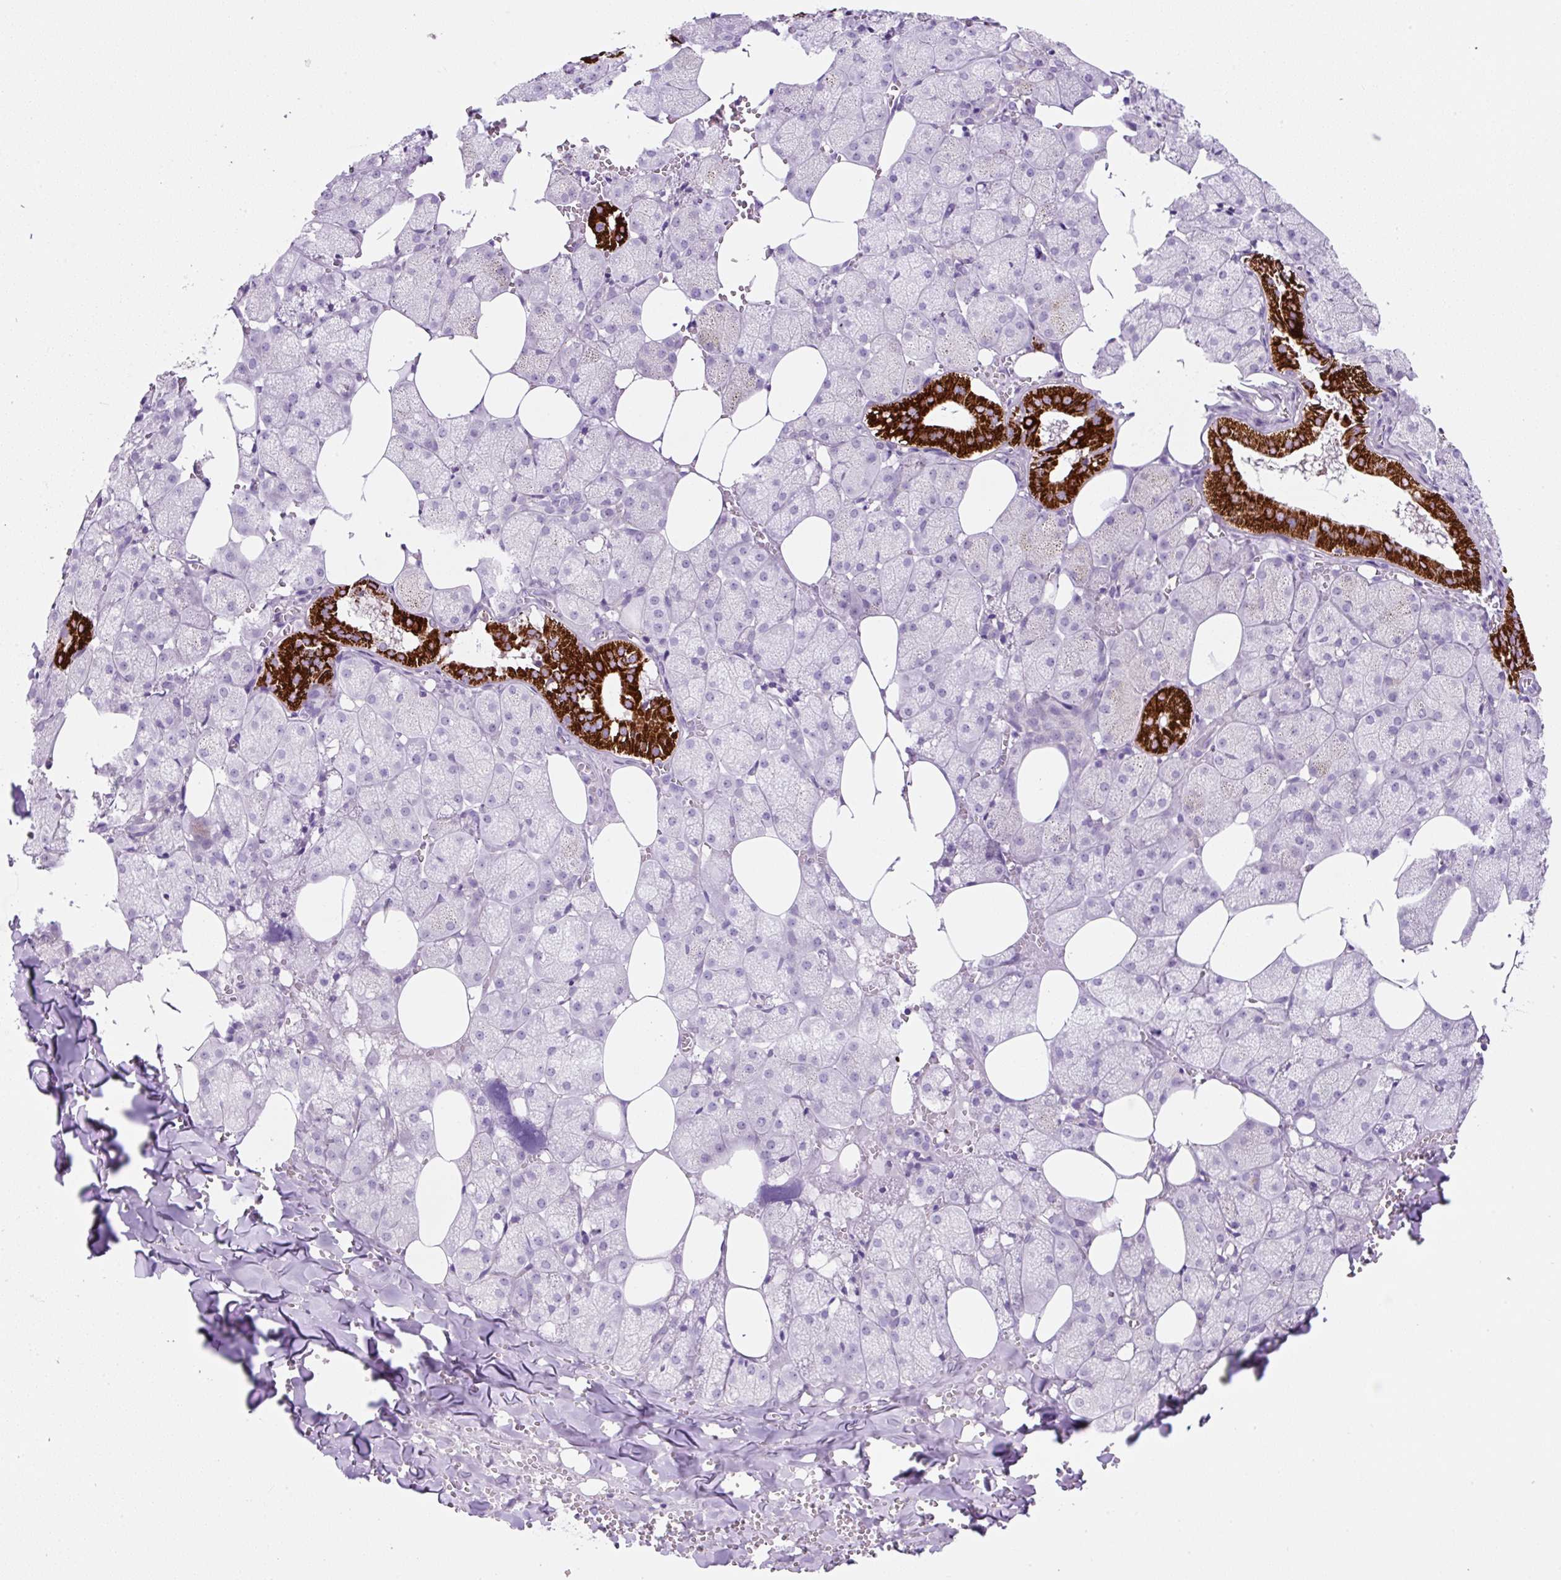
{"staining": {"intensity": "strong", "quantity": "<25%", "location": "cytoplasmic/membranous"}, "tissue": "salivary gland", "cell_type": "Glandular cells", "image_type": "normal", "snomed": [{"axis": "morphology", "description": "Normal tissue, NOS"}, {"axis": "topography", "description": "Salivary gland"}, {"axis": "topography", "description": "Peripheral nerve tissue"}], "caption": "Glandular cells display medium levels of strong cytoplasmic/membranous positivity in about <25% of cells in benign human salivary gland. (Stains: DAB in brown, nuclei in blue, Microscopy: brightfield microscopy at high magnification).", "gene": "OGDHL", "patient": {"sex": "male", "age": 38}}